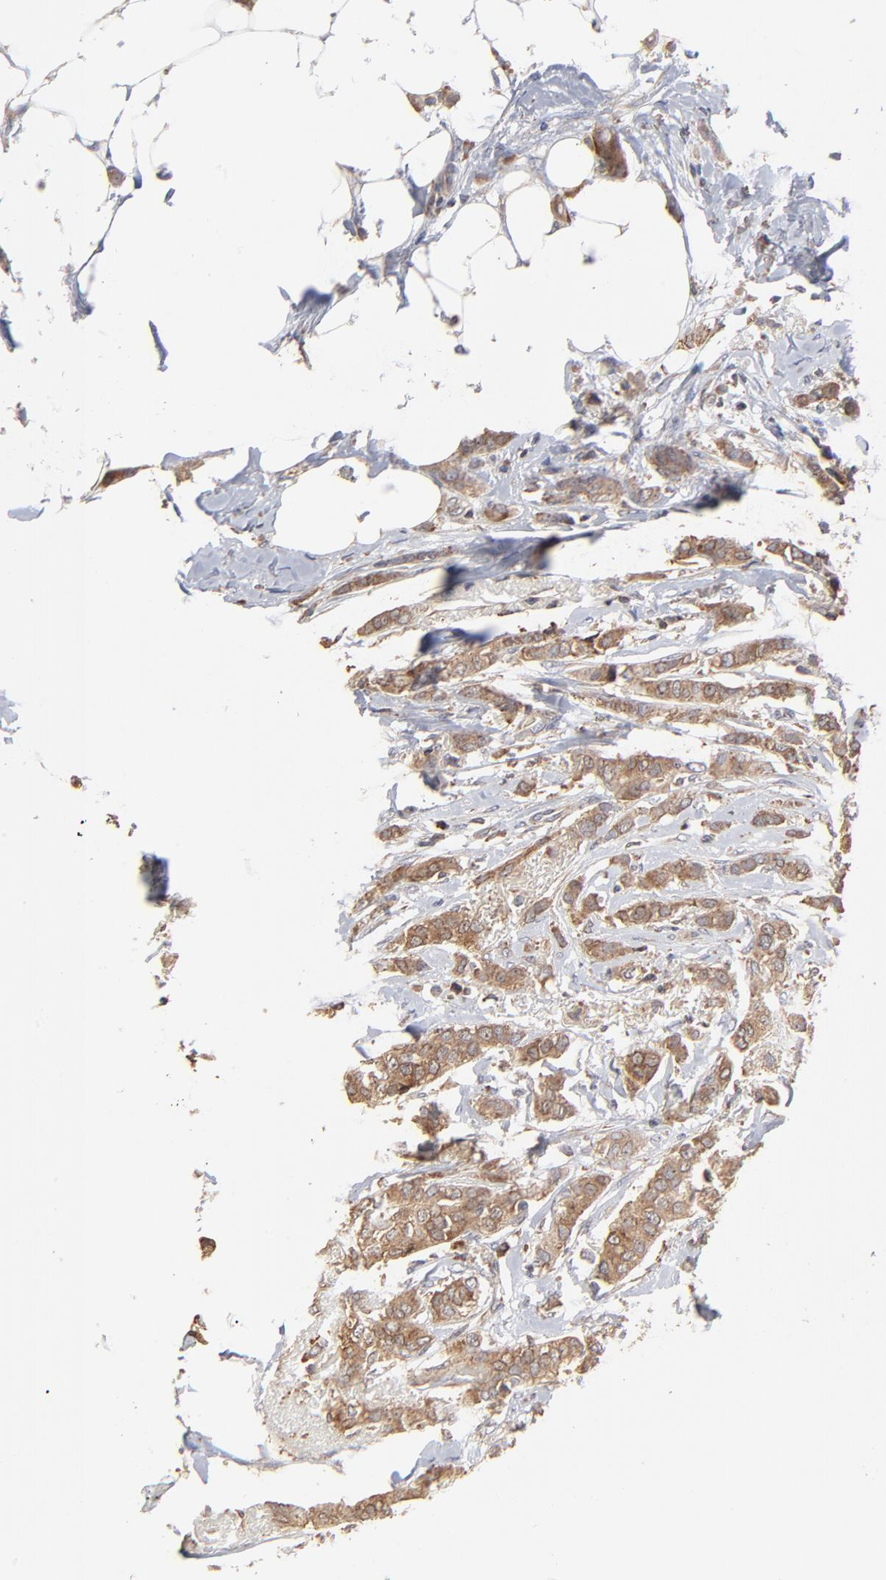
{"staining": {"intensity": "strong", "quantity": ">75%", "location": "cytoplasmic/membranous"}, "tissue": "breast cancer", "cell_type": "Tumor cells", "image_type": "cancer", "snomed": [{"axis": "morphology", "description": "Lobular carcinoma"}, {"axis": "topography", "description": "Breast"}], "caption": "The immunohistochemical stain labels strong cytoplasmic/membranous expression in tumor cells of breast lobular carcinoma tissue. Nuclei are stained in blue.", "gene": "RNF213", "patient": {"sex": "female", "age": 55}}